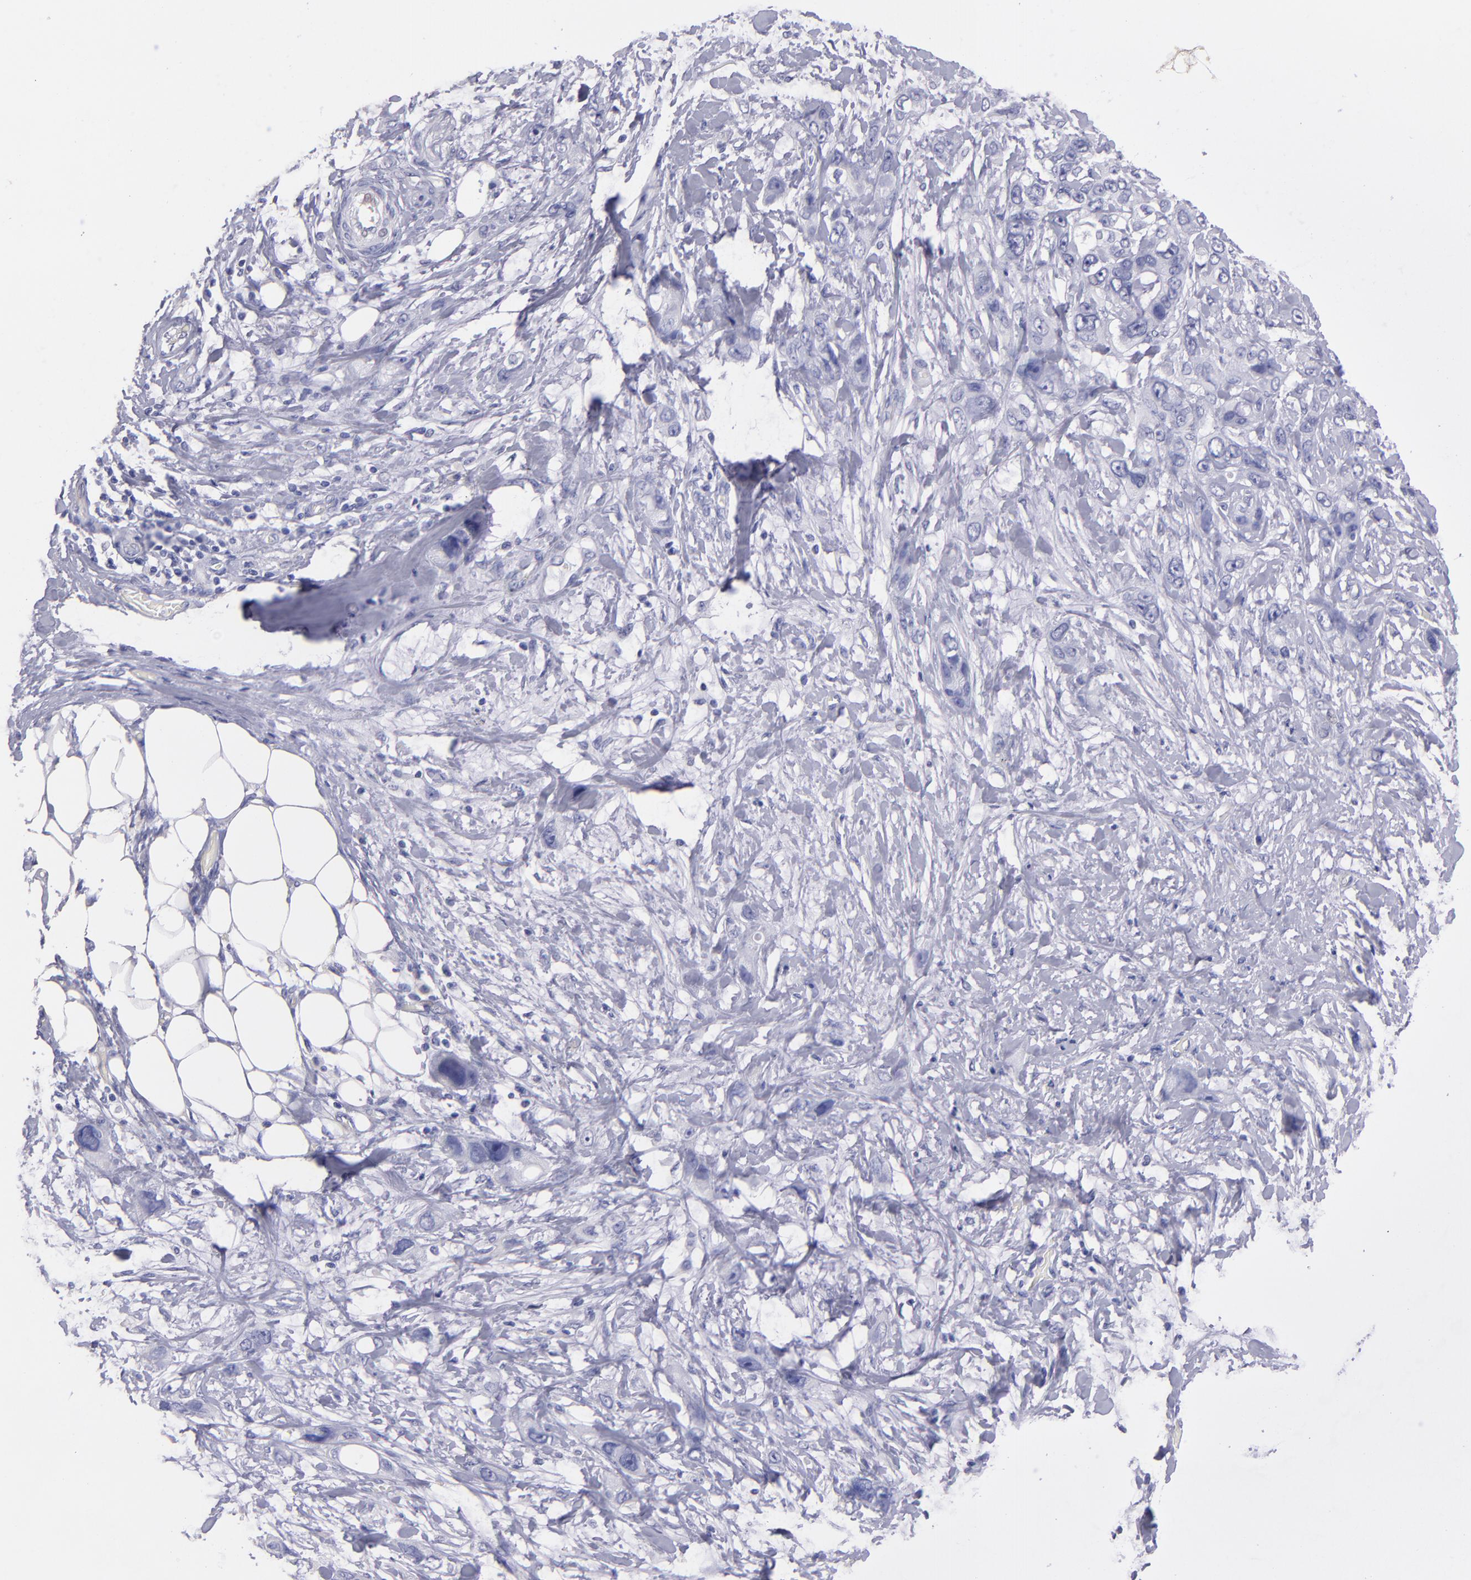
{"staining": {"intensity": "negative", "quantity": "none", "location": "none"}, "tissue": "stomach cancer", "cell_type": "Tumor cells", "image_type": "cancer", "snomed": [{"axis": "morphology", "description": "Adenocarcinoma, NOS"}, {"axis": "topography", "description": "Stomach, upper"}], "caption": "Photomicrograph shows no significant protein expression in tumor cells of stomach adenocarcinoma. (DAB (3,3'-diaminobenzidine) immunohistochemistry (IHC) visualized using brightfield microscopy, high magnification).", "gene": "TG", "patient": {"sex": "male", "age": 47}}